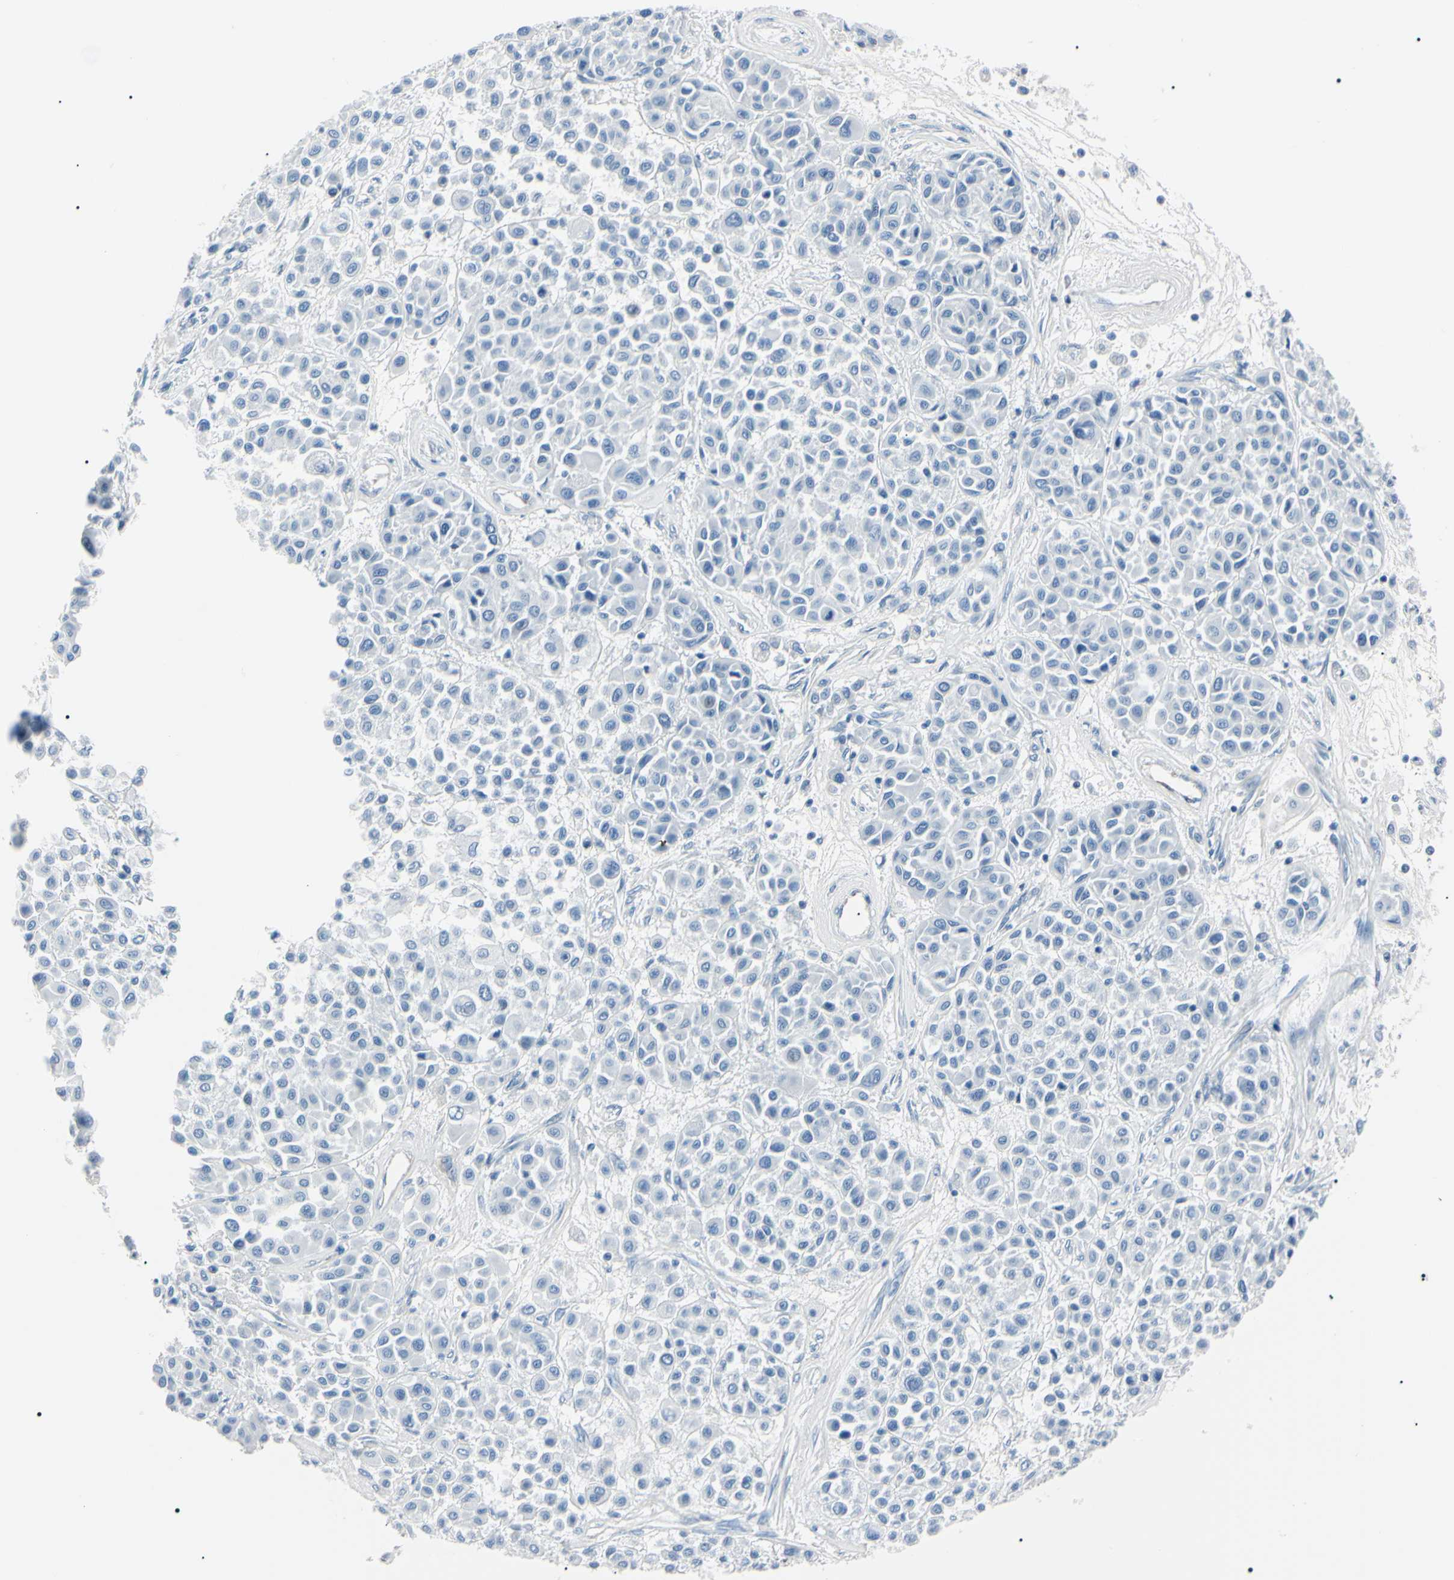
{"staining": {"intensity": "negative", "quantity": "none", "location": "none"}, "tissue": "melanoma", "cell_type": "Tumor cells", "image_type": "cancer", "snomed": [{"axis": "morphology", "description": "Malignant melanoma, Metastatic site"}, {"axis": "topography", "description": "Soft tissue"}], "caption": "Melanoma was stained to show a protein in brown. There is no significant positivity in tumor cells.", "gene": "CA2", "patient": {"sex": "male", "age": 41}}